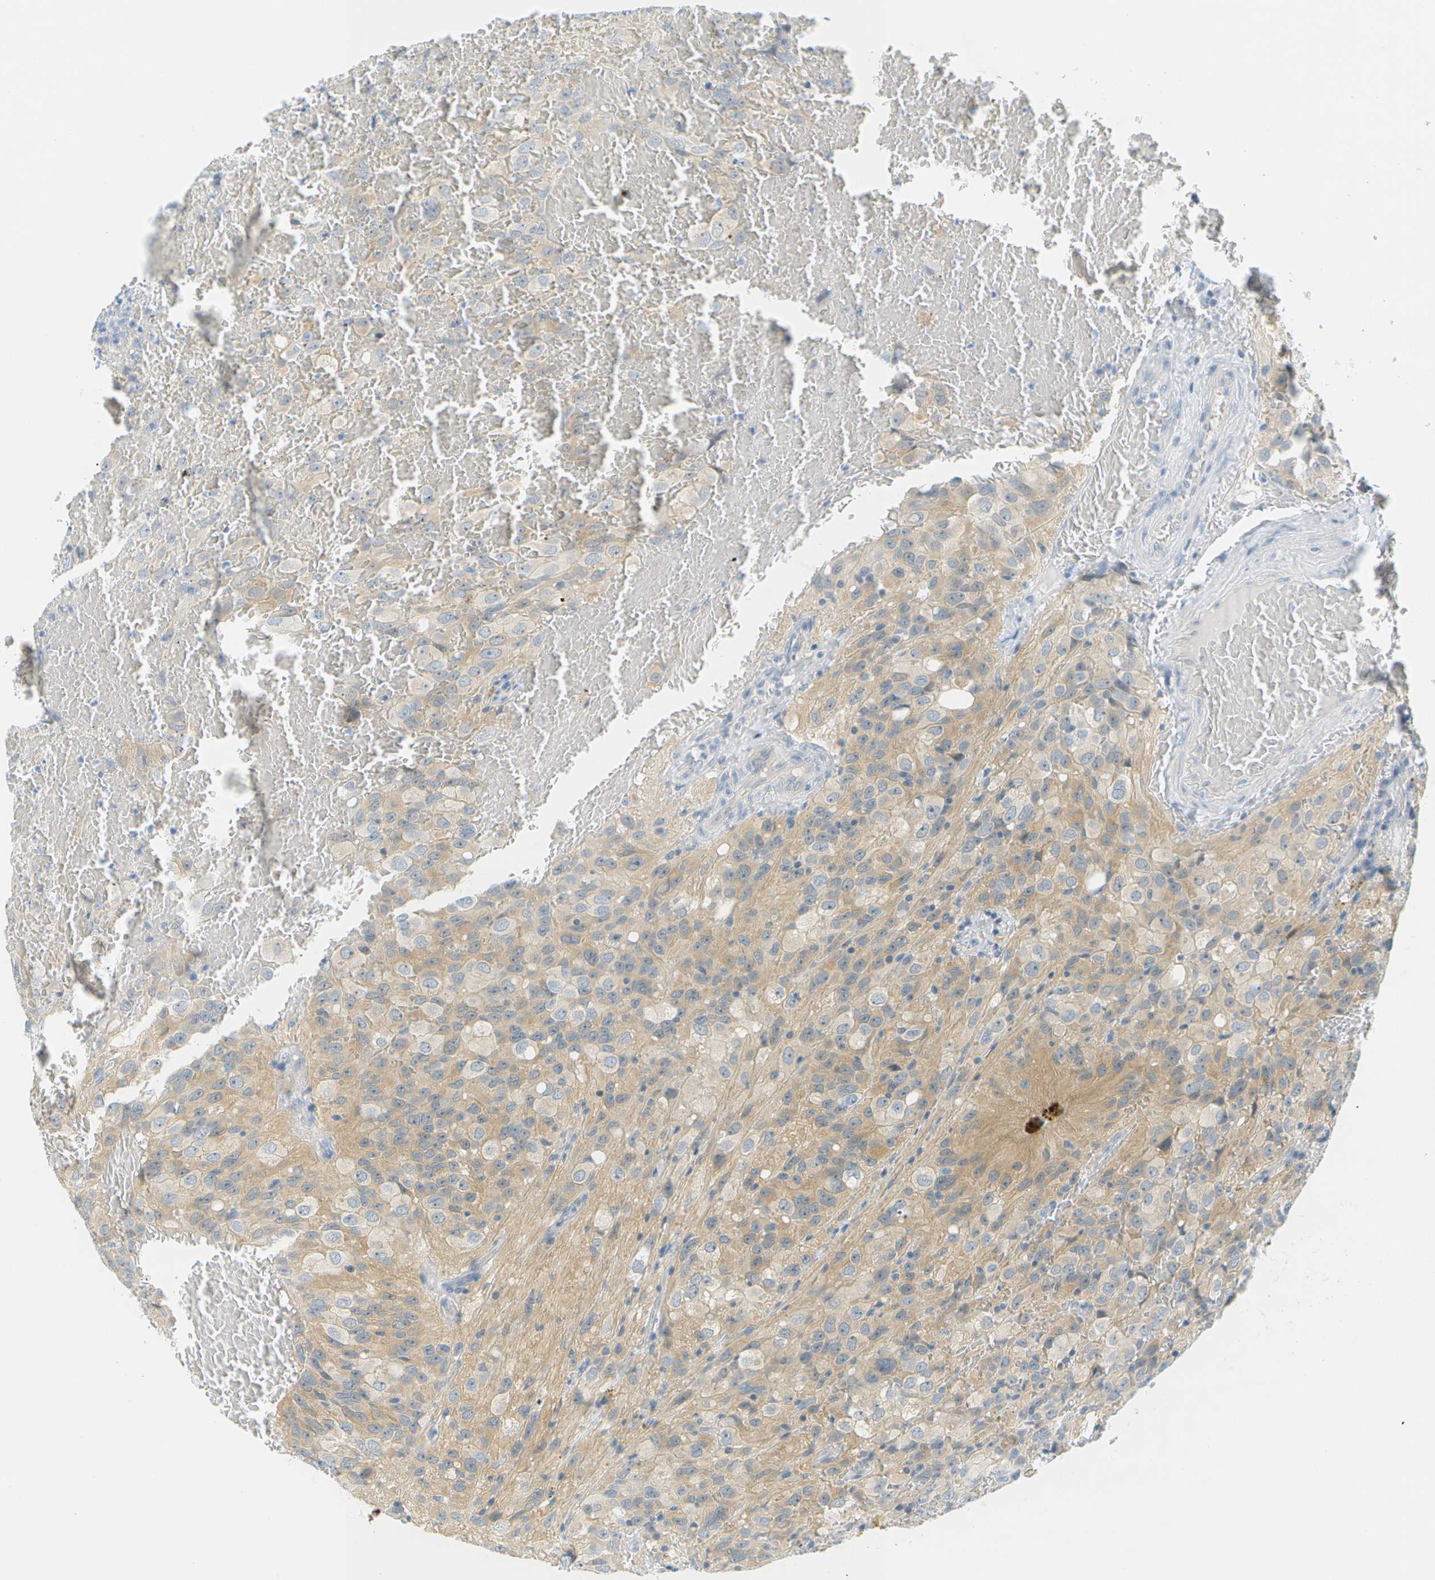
{"staining": {"intensity": "weak", "quantity": "25%-75%", "location": "cytoplasmic/membranous"}, "tissue": "glioma", "cell_type": "Tumor cells", "image_type": "cancer", "snomed": [{"axis": "morphology", "description": "Glioma, malignant, High grade"}, {"axis": "topography", "description": "Brain"}], "caption": "Immunohistochemistry (IHC) of glioma exhibits low levels of weak cytoplasmic/membranous expression in approximately 25%-75% of tumor cells.", "gene": "SMYD5", "patient": {"sex": "male", "age": 32}}